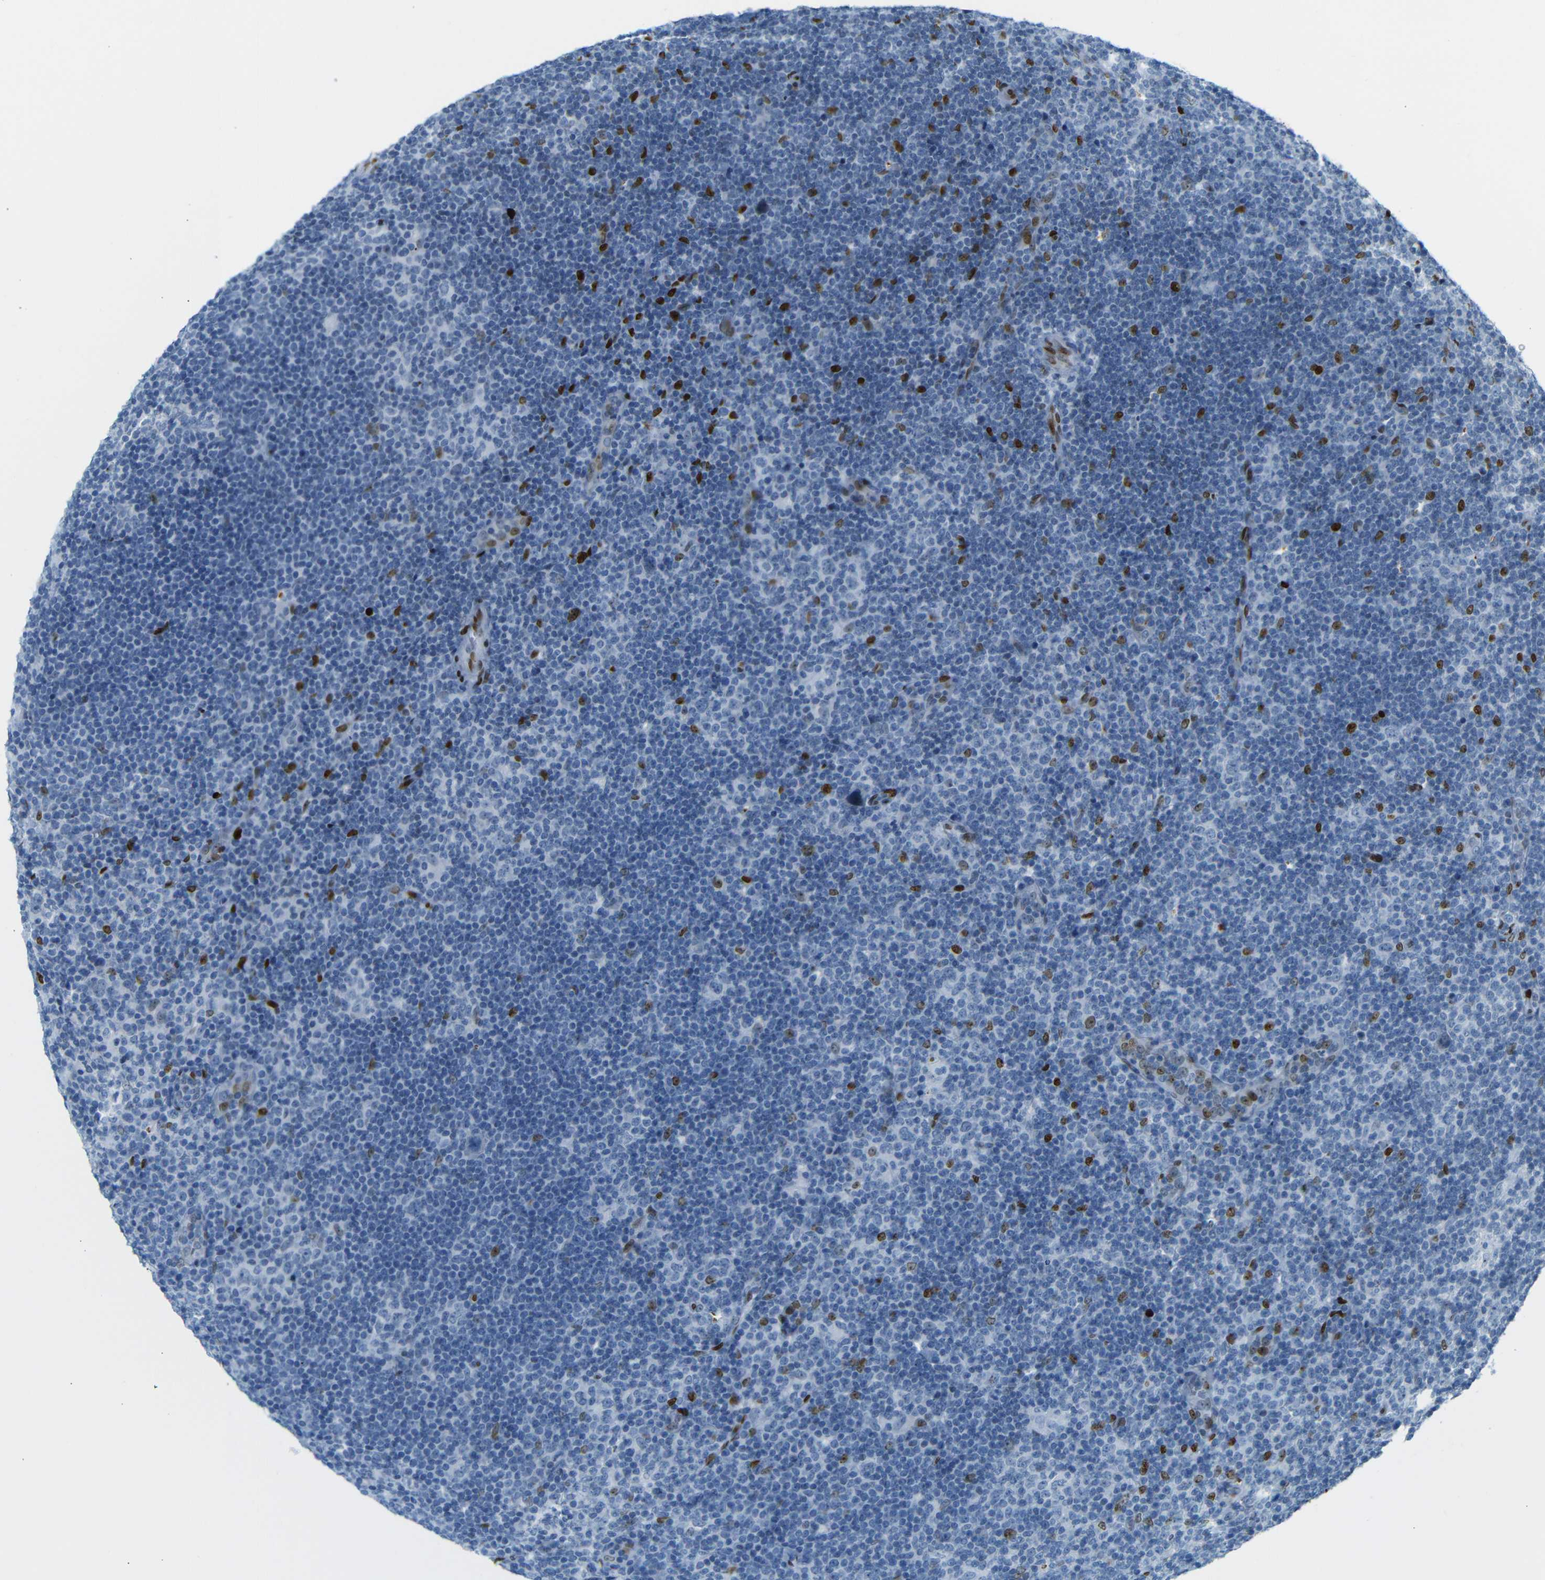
{"staining": {"intensity": "negative", "quantity": "none", "location": "none"}, "tissue": "lymphoma", "cell_type": "Tumor cells", "image_type": "cancer", "snomed": [{"axis": "morphology", "description": "Hodgkin's disease, NOS"}, {"axis": "topography", "description": "Lymph node"}], "caption": "Tumor cells show no significant positivity in lymphoma.", "gene": "NPIPB15", "patient": {"sex": "female", "age": 57}}